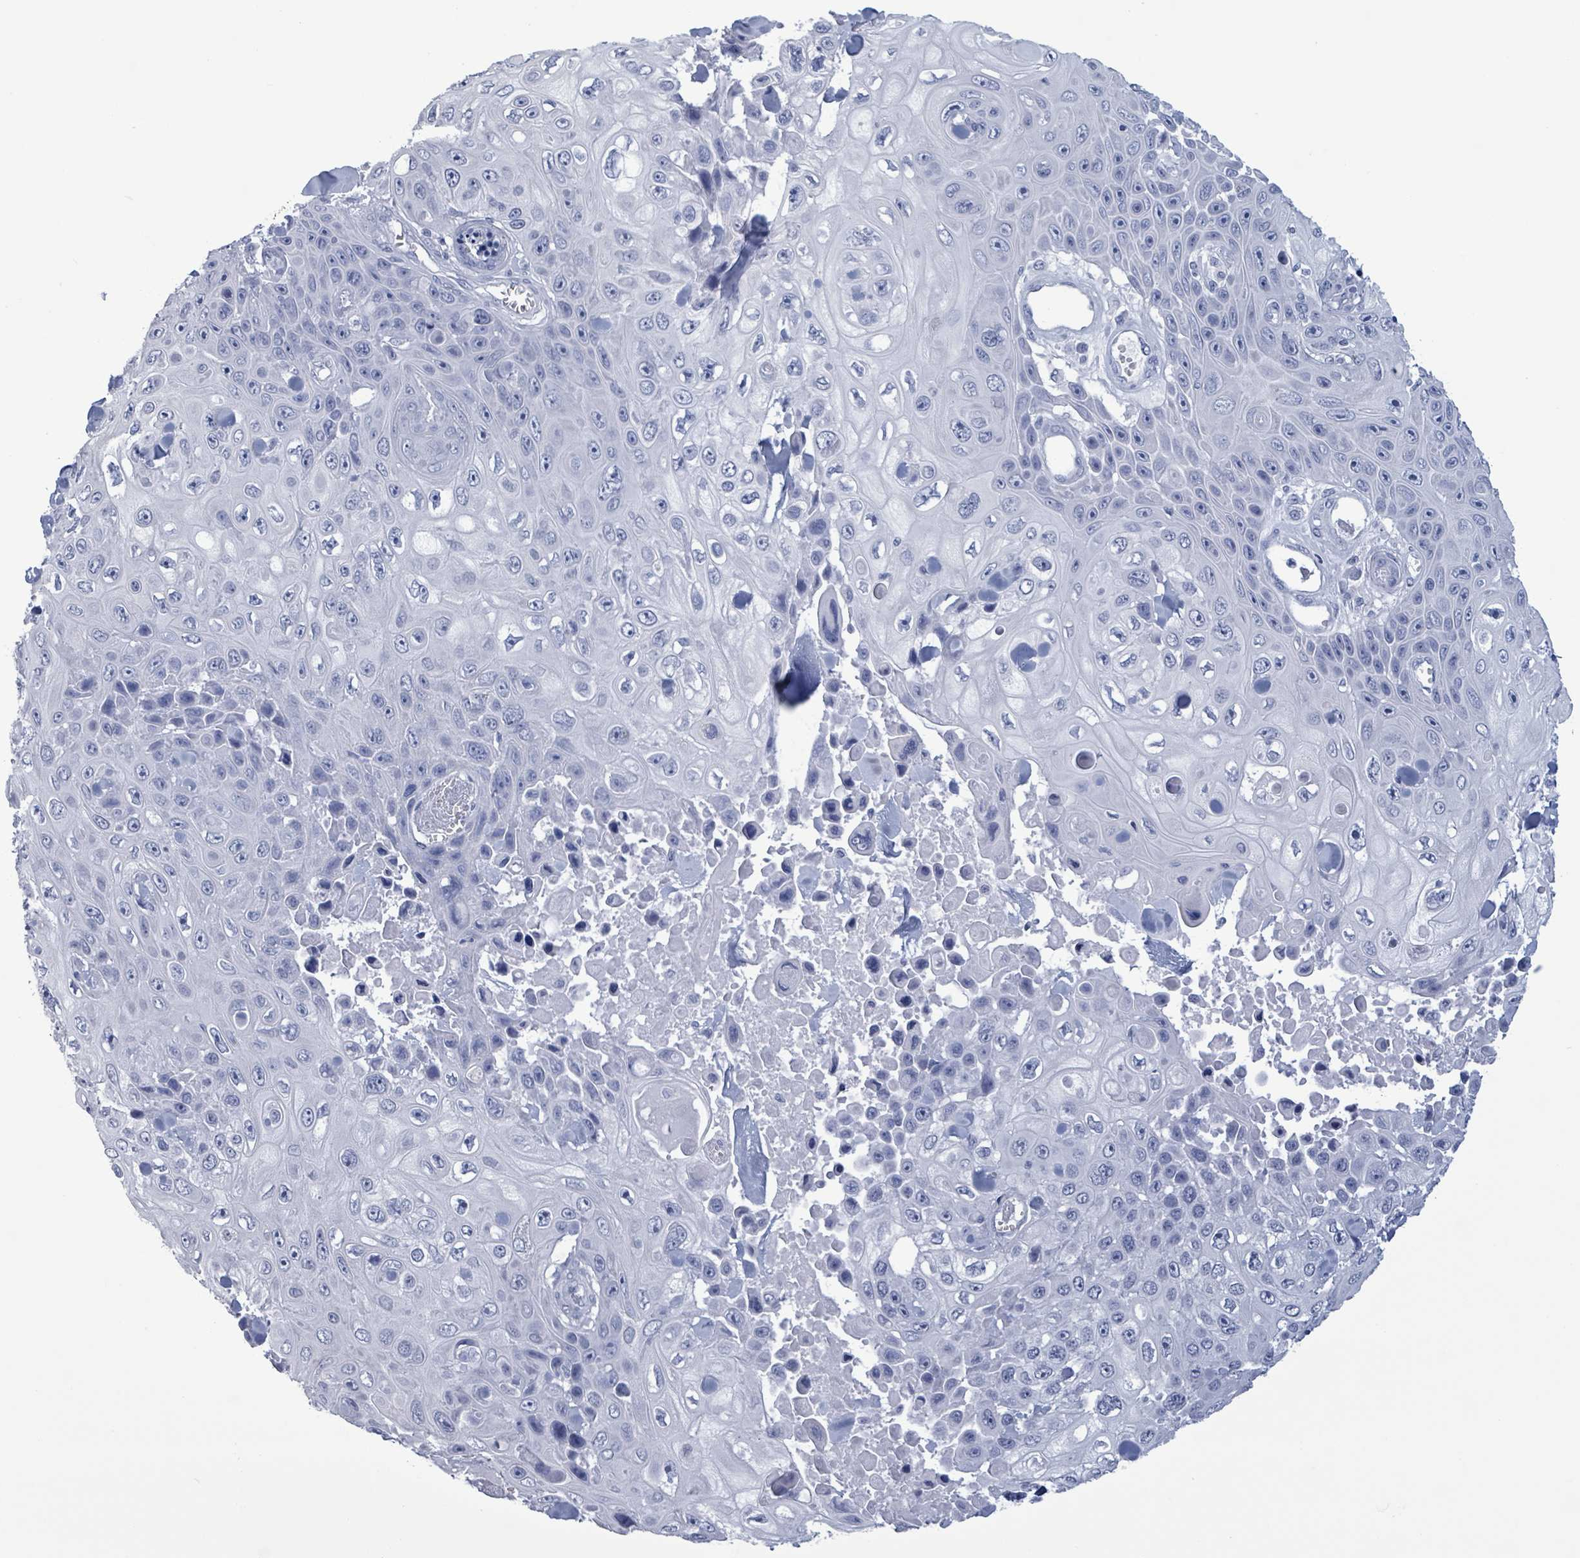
{"staining": {"intensity": "negative", "quantity": "none", "location": "none"}, "tissue": "skin cancer", "cell_type": "Tumor cells", "image_type": "cancer", "snomed": [{"axis": "morphology", "description": "Squamous cell carcinoma, NOS"}, {"axis": "topography", "description": "Skin"}], "caption": "Immunohistochemical staining of squamous cell carcinoma (skin) displays no significant positivity in tumor cells.", "gene": "NKX2-1", "patient": {"sex": "male", "age": 82}}